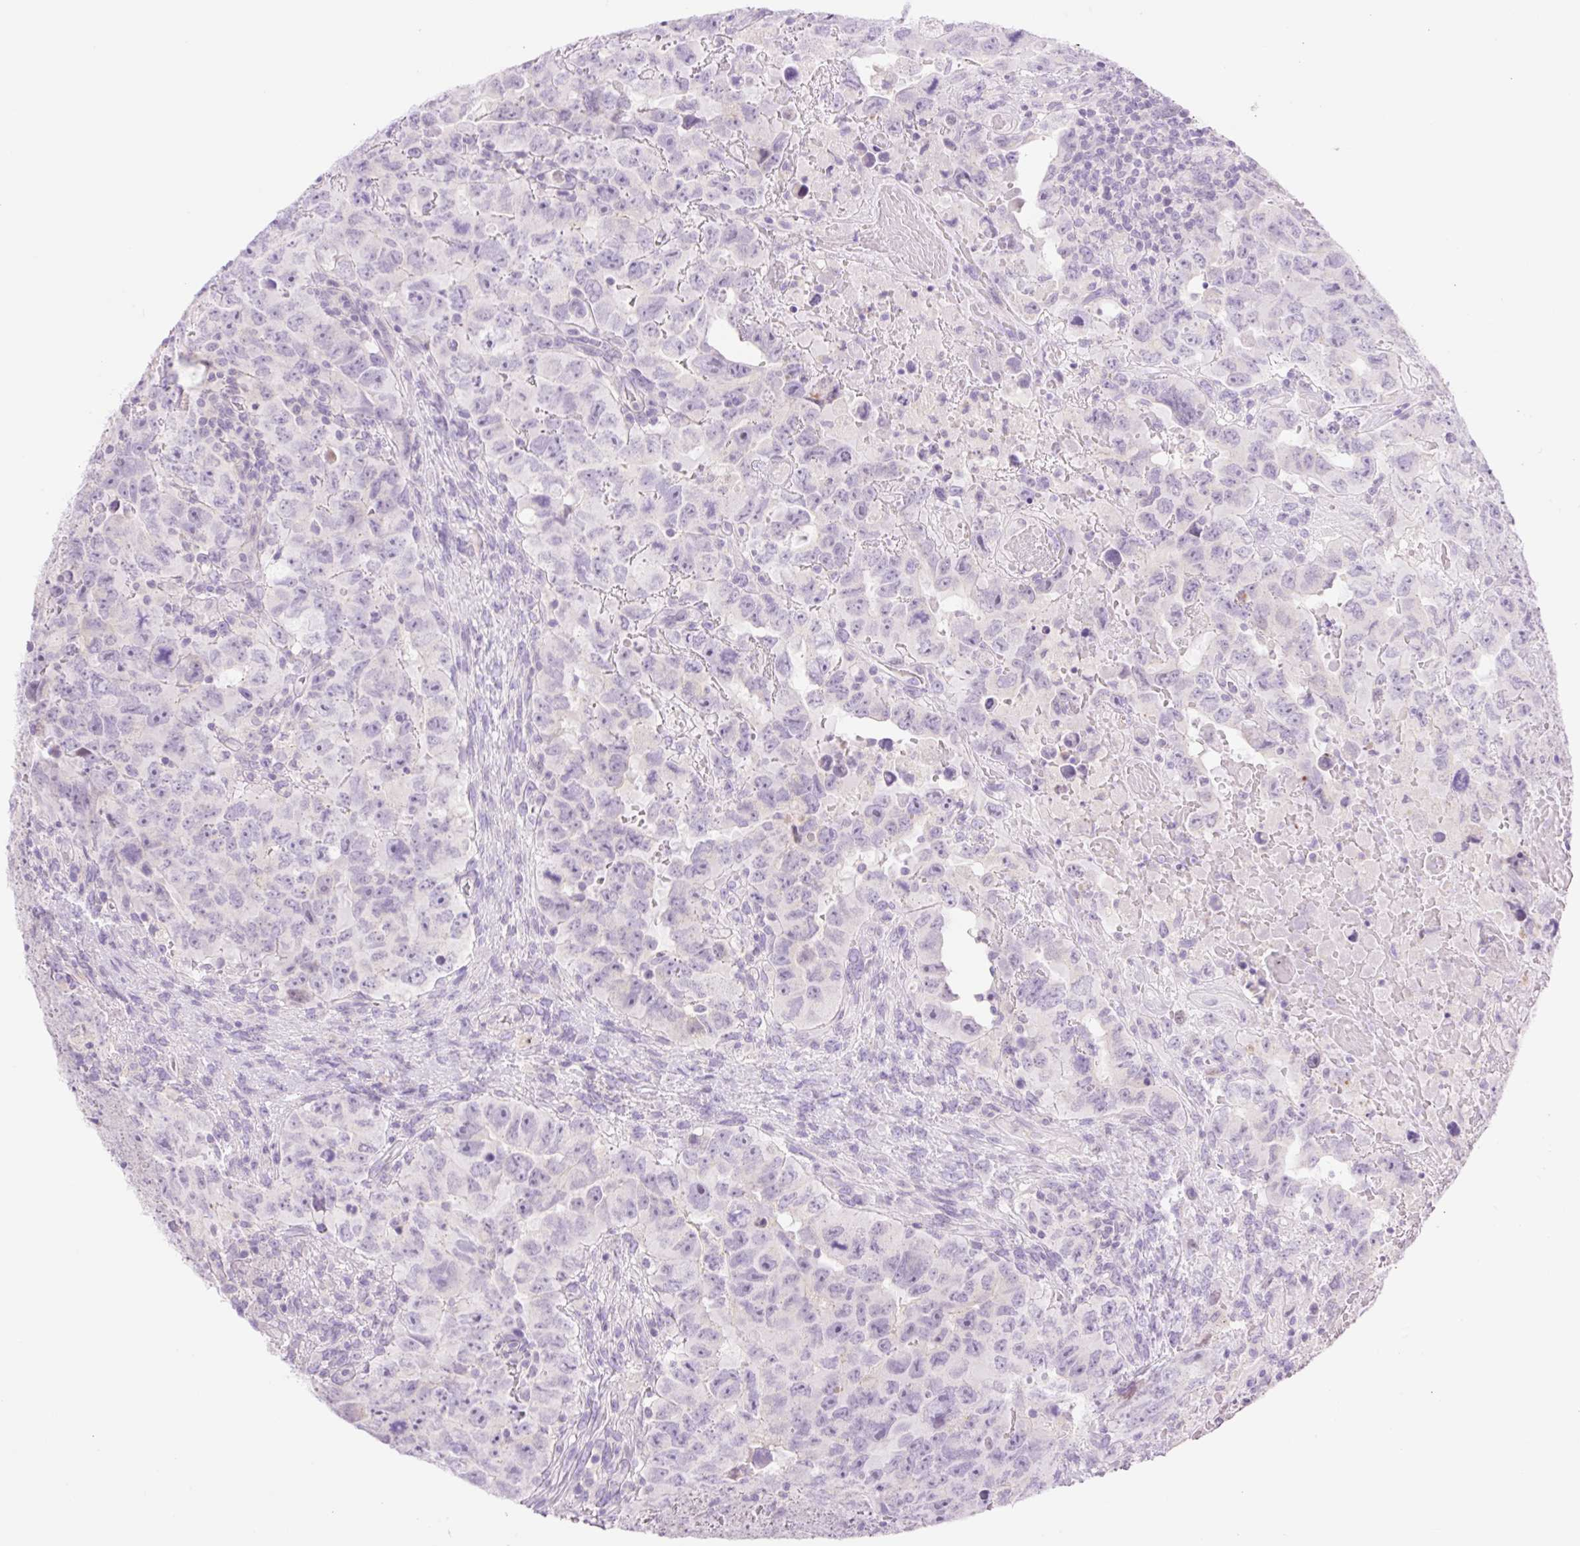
{"staining": {"intensity": "negative", "quantity": "none", "location": "none"}, "tissue": "testis cancer", "cell_type": "Tumor cells", "image_type": "cancer", "snomed": [{"axis": "morphology", "description": "Carcinoma, Embryonal, NOS"}, {"axis": "topography", "description": "Testis"}], "caption": "Immunohistochemistry (IHC) photomicrograph of embryonal carcinoma (testis) stained for a protein (brown), which displays no positivity in tumor cells. The staining was performed using DAB to visualize the protein expression in brown, while the nuclei were stained in blue with hematoxylin (Magnification: 20x).", "gene": "TBX15", "patient": {"sex": "male", "age": 24}}